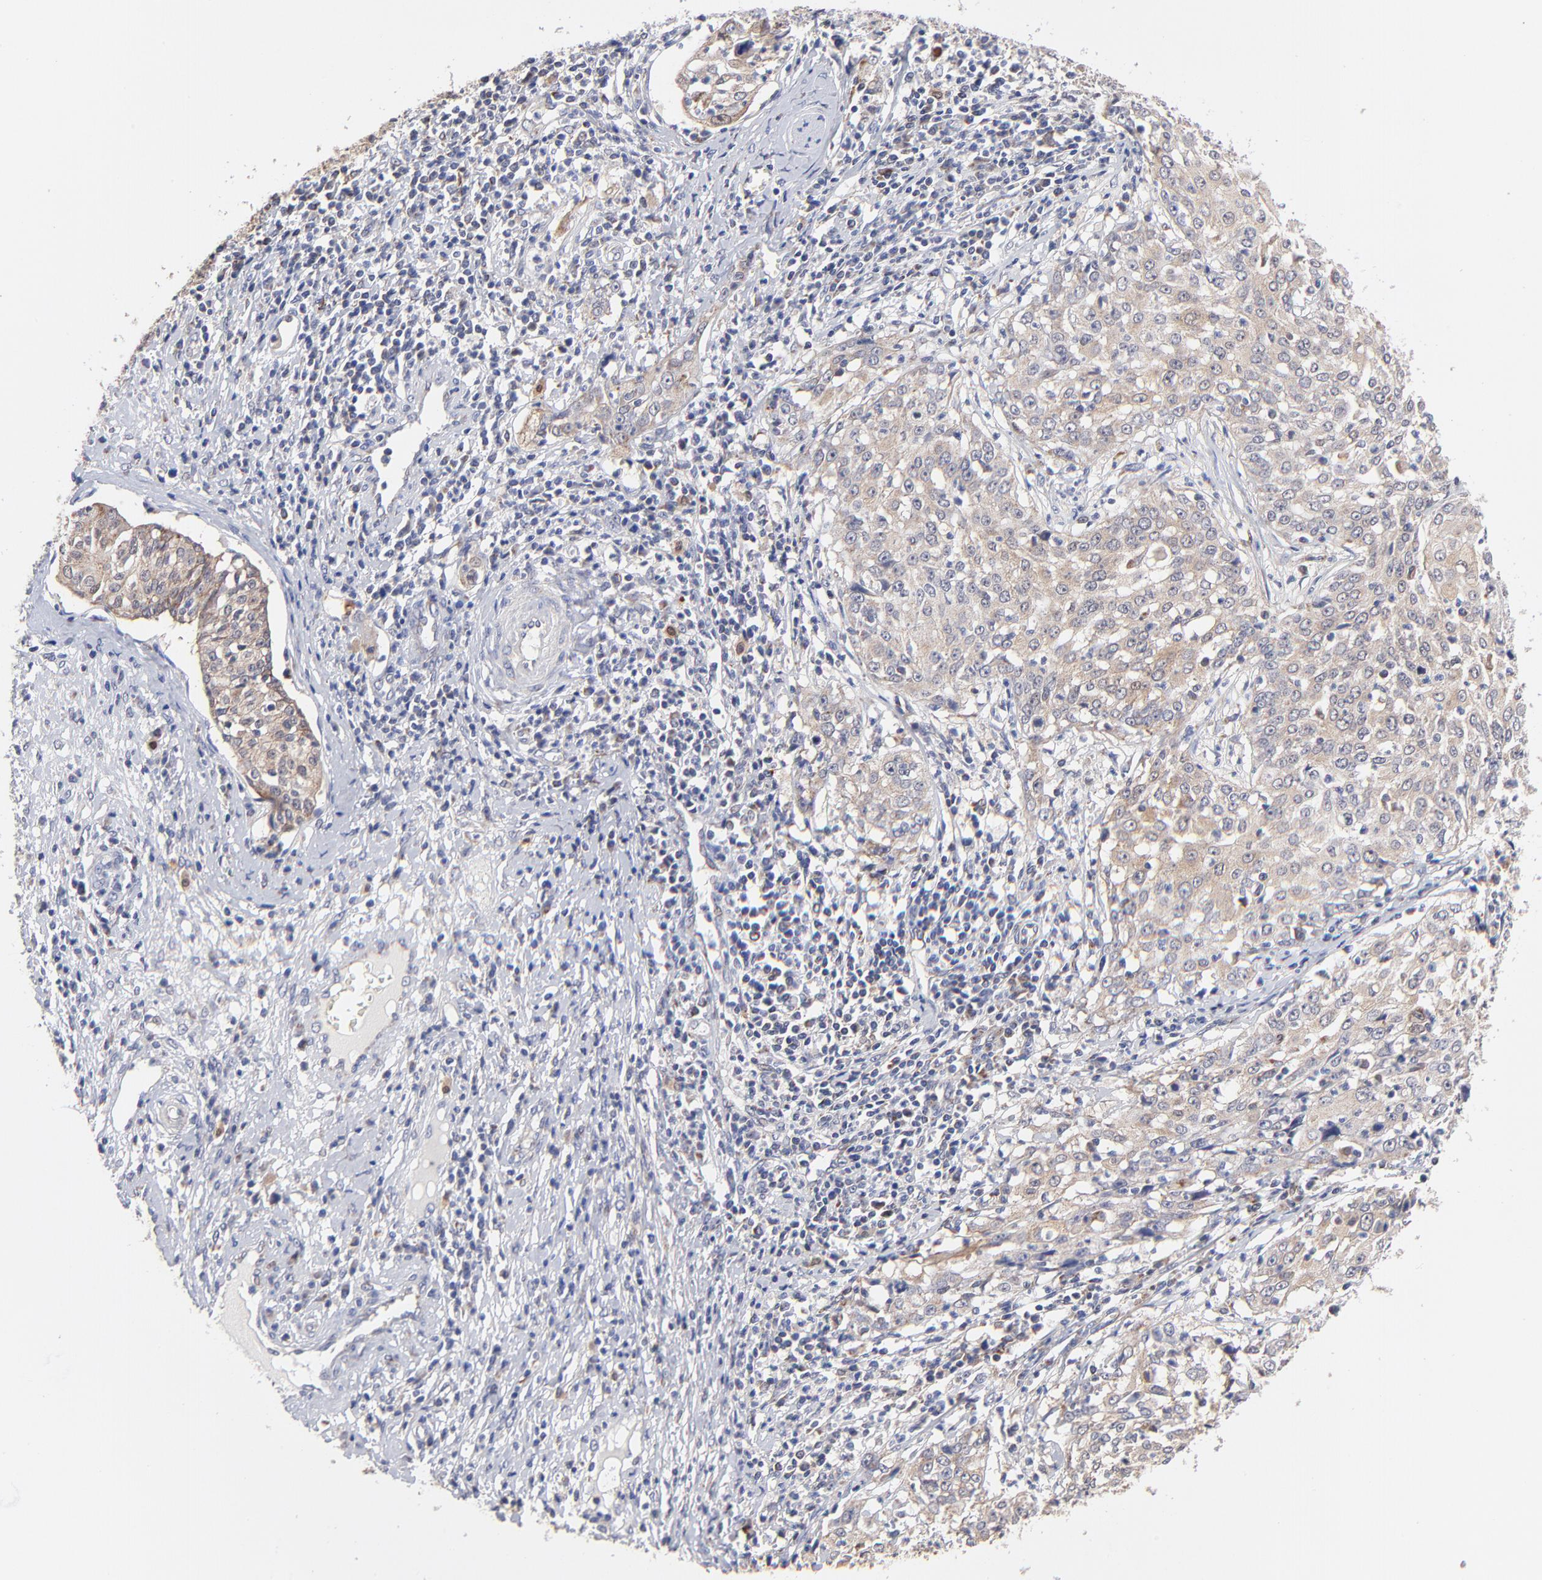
{"staining": {"intensity": "moderate", "quantity": "25%-75%", "location": "cytoplasmic/membranous"}, "tissue": "cervical cancer", "cell_type": "Tumor cells", "image_type": "cancer", "snomed": [{"axis": "morphology", "description": "Squamous cell carcinoma, NOS"}, {"axis": "topography", "description": "Cervix"}], "caption": "Tumor cells demonstrate medium levels of moderate cytoplasmic/membranous staining in approximately 25%-75% of cells in human cervical cancer. Nuclei are stained in blue.", "gene": "FBXL12", "patient": {"sex": "female", "age": 39}}